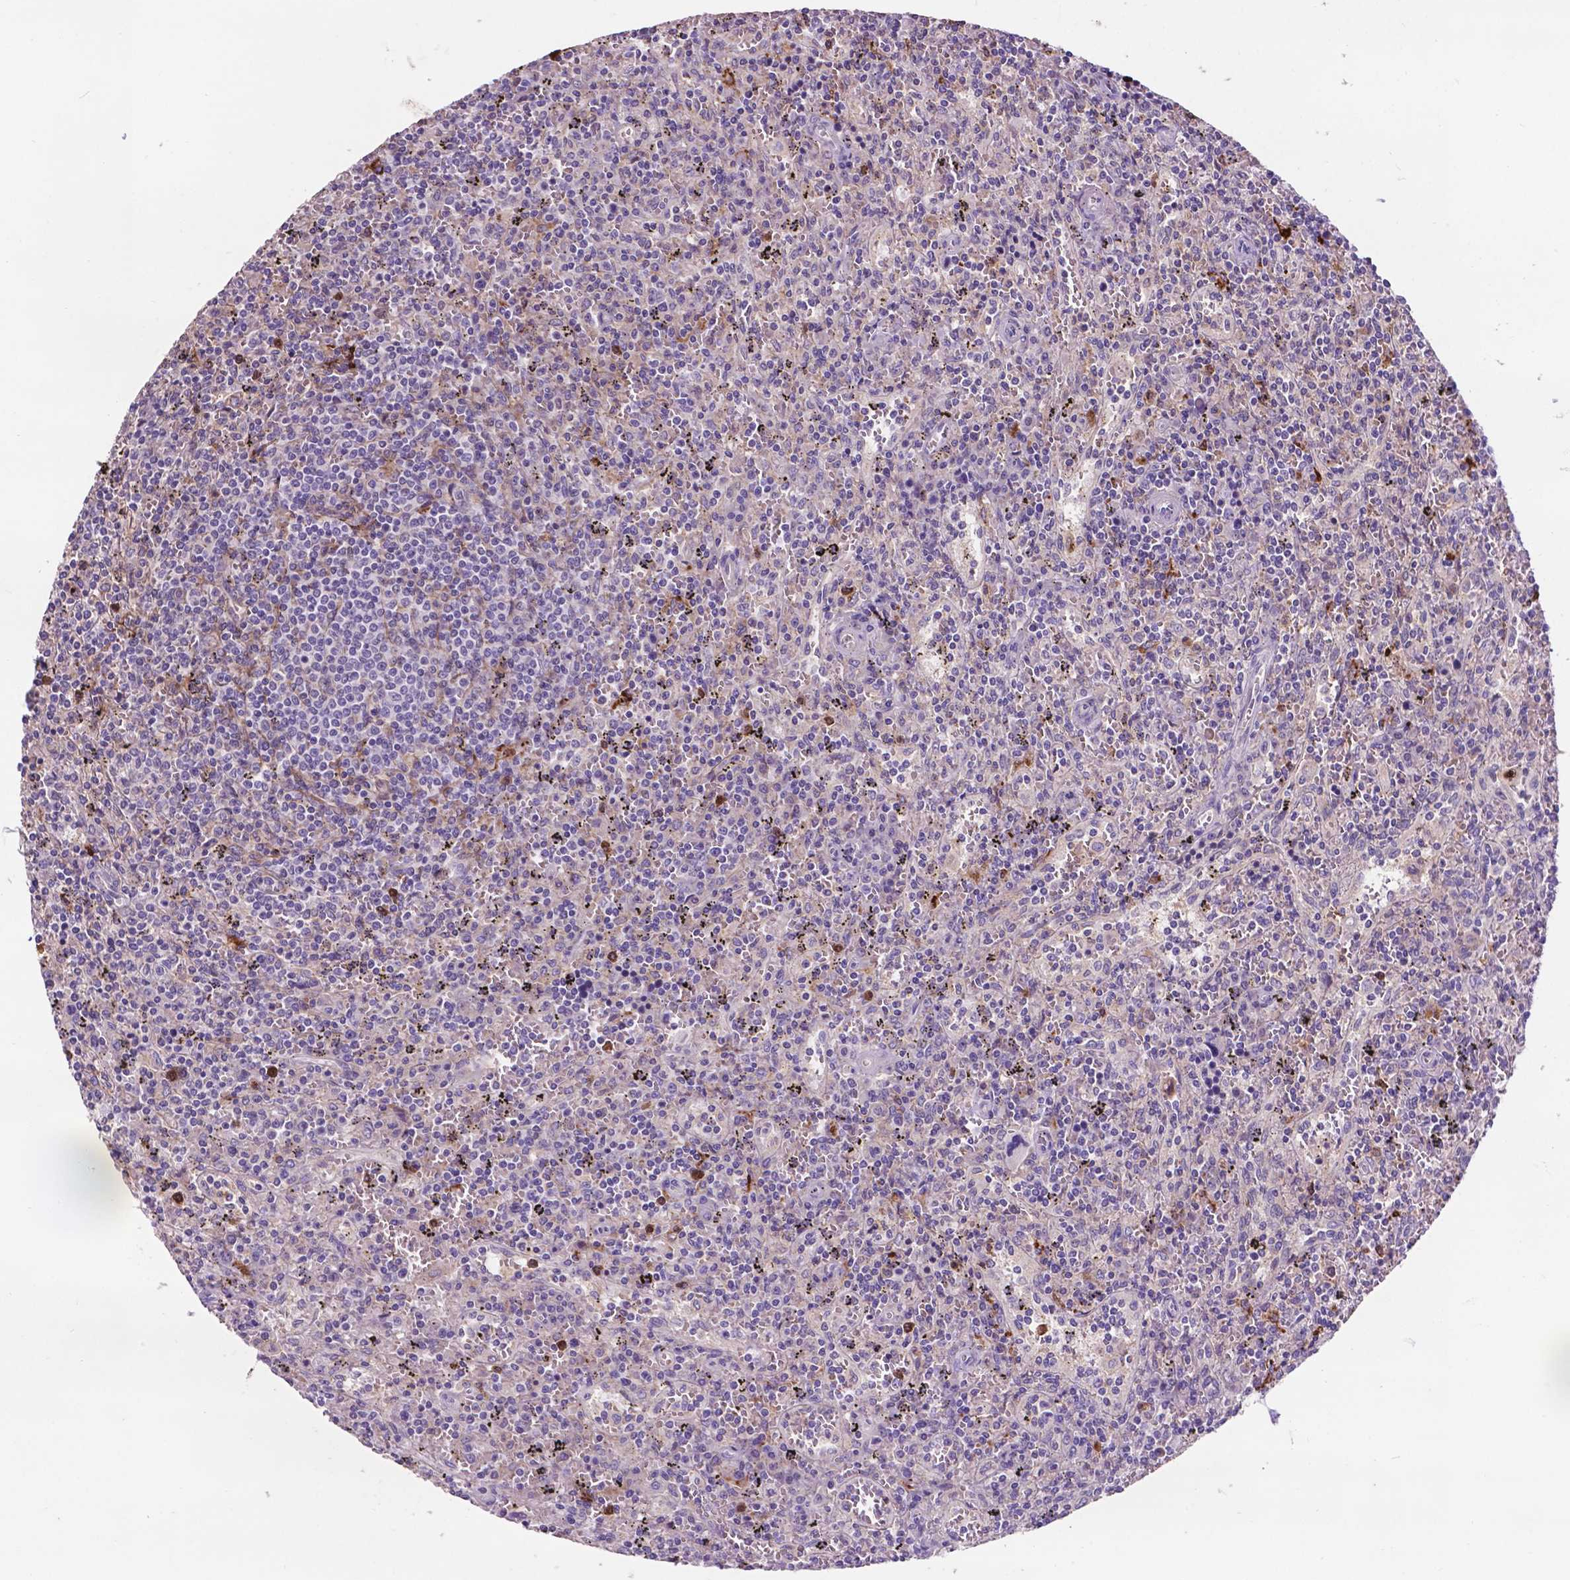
{"staining": {"intensity": "negative", "quantity": "none", "location": "none"}, "tissue": "lymphoma", "cell_type": "Tumor cells", "image_type": "cancer", "snomed": [{"axis": "morphology", "description": "Malignant lymphoma, non-Hodgkin's type, Low grade"}, {"axis": "topography", "description": "Spleen"}], "caption": "This is an IHC photomicrograph of human lymphoma. There is no positivity in tumor cells.", "gene": "PLSCR1", "patient": {"sex": "male", "age": 62}}